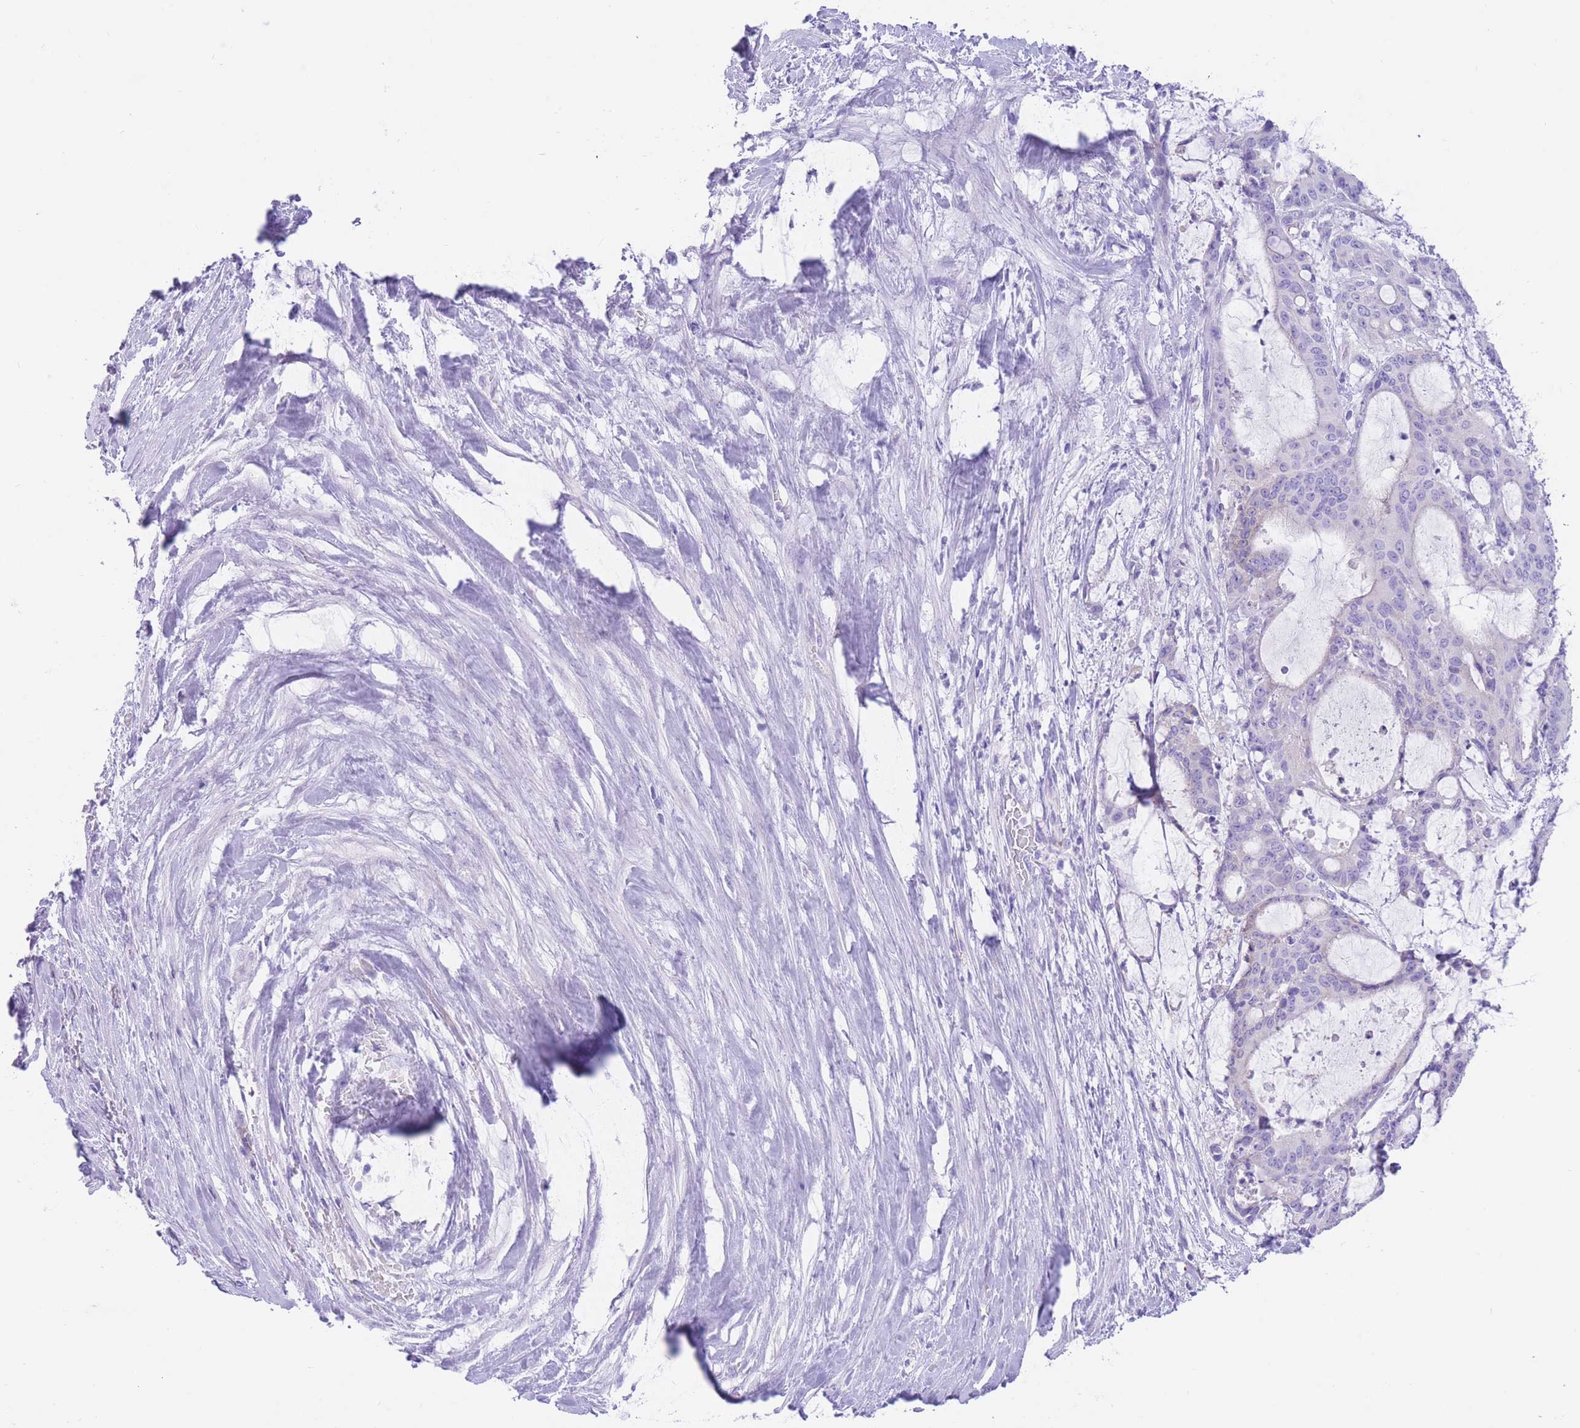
{"staining": {"intensity": "negative", "quantity": "none", "location": "none"}, "tissue": "liver cancer", "cell_type": "Tumor cells", "image_type": "cancer", "snomed": [{"axis": "morphology", "description": "Normal tissue, NOS"}, {"axis": "morphology", "description": "Cholangiocarcinoma"}, {"axis": "topography", "description": "Liver"}, {"axis": "topography", "description": "Peripheral nerve tissue"}], "caption": "A high-resolution micrograph shows immunohistochemistry (IHC) staining of liver cholangiocarcinoma, which reveals no significant staining in tumor cells. Brightfield microscopy of immunohistochemistry stained with DAB (brown) and hematoxylin (blue), captured at high magnification.", "gene": "QTRT1", "patient": {"sex": "female", "age": 73}}